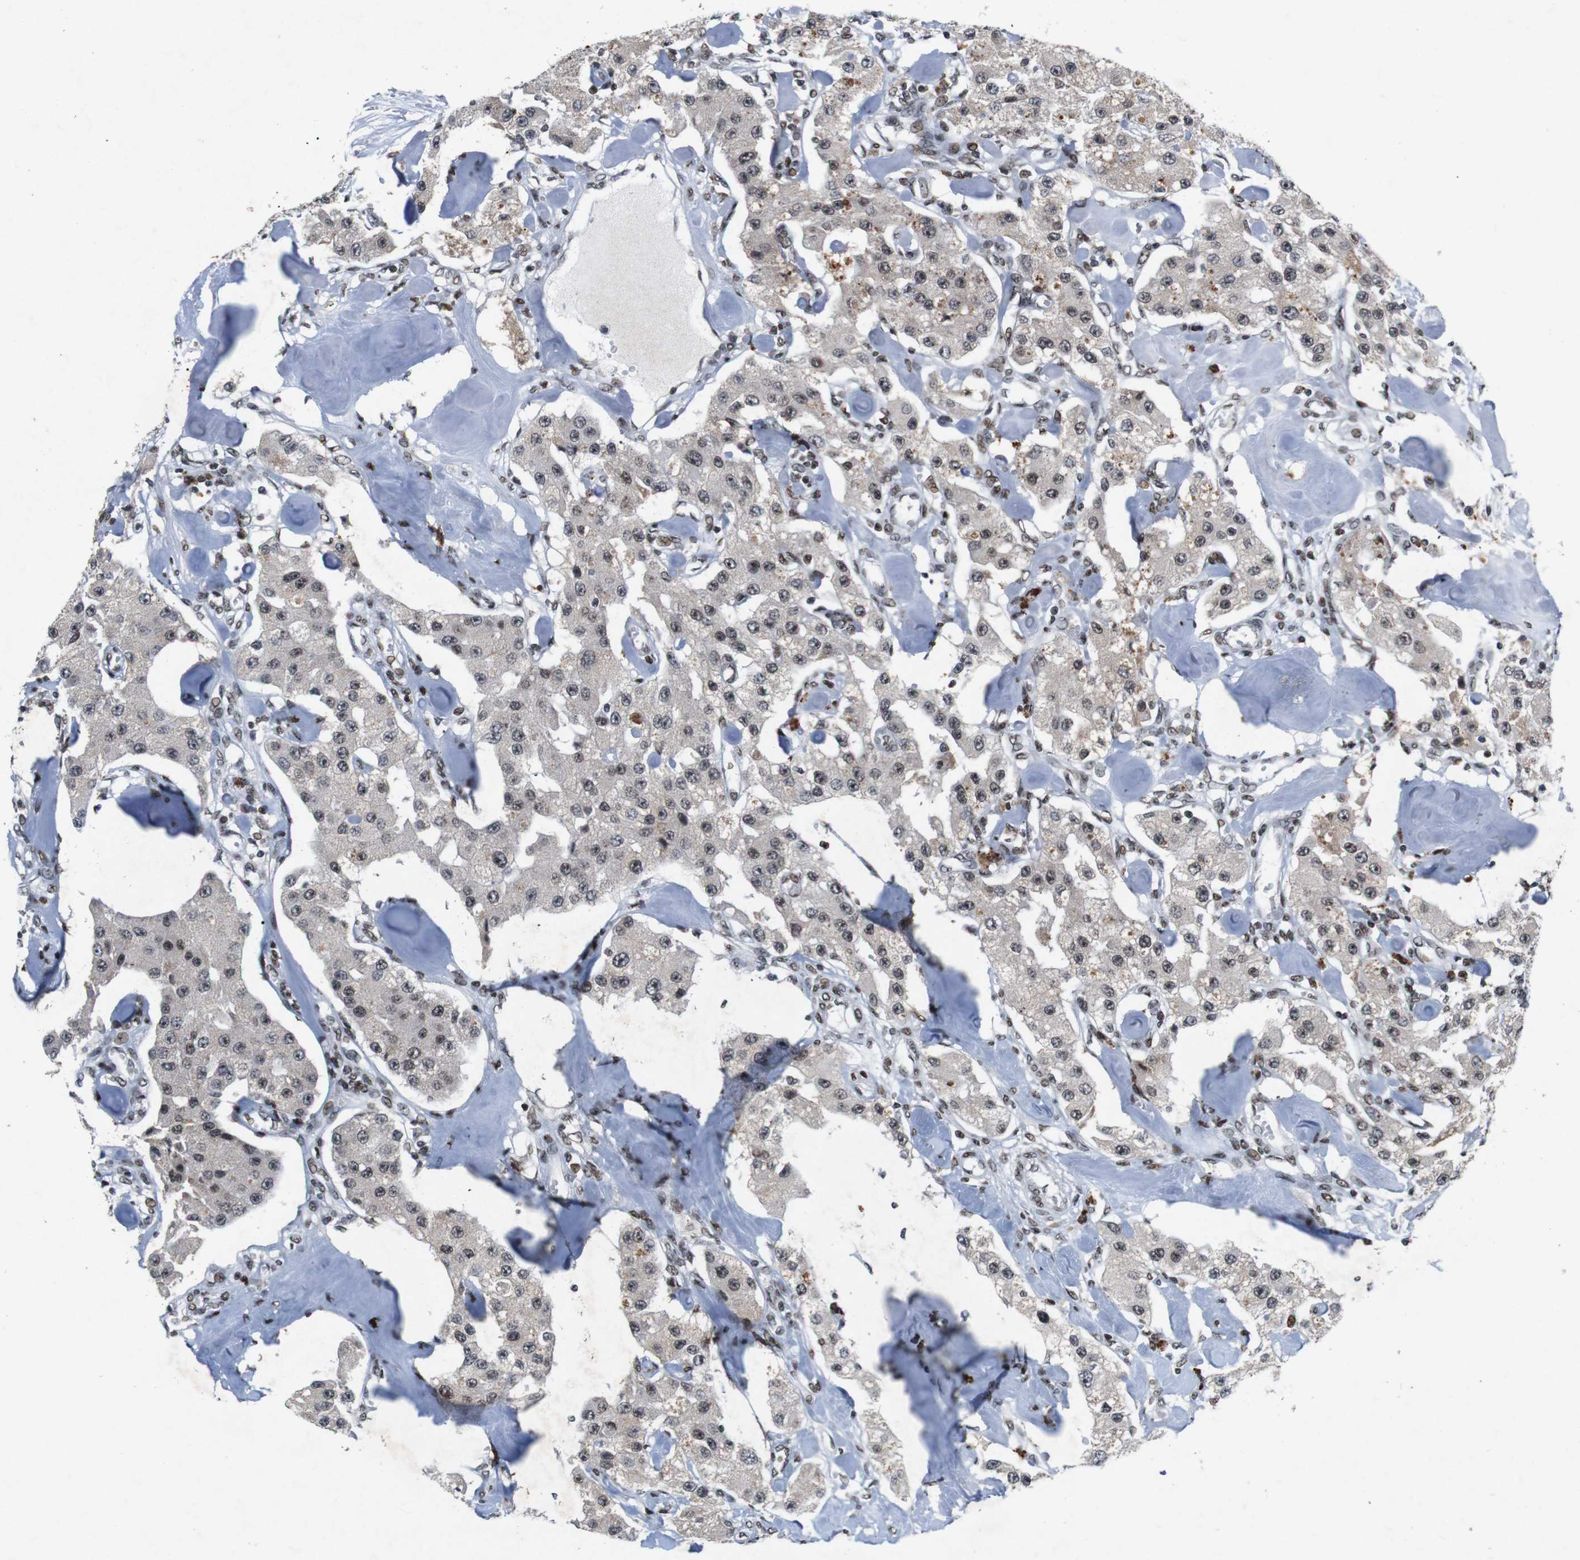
{"staining": {"intensity": "weak", "quantity": ">75%", "location": "nuclear"}, "tissue": "carcinoid", "cell_type": "Tumor cells", "image_type": "cancer", "snomed": [{"axis": "morphology", "description": "Carcinoid, malignant, NOS"}, {"axis": "topography", "description": "Pancreas"}], "caption": "This photomicrograph displays immunohistochemistry staining of human carcinoid, with low weak nuclear positivity in about >75% of tumor cells.", "gene": "MAGEH1", "patient": {"sex": "male", "age": 41}}